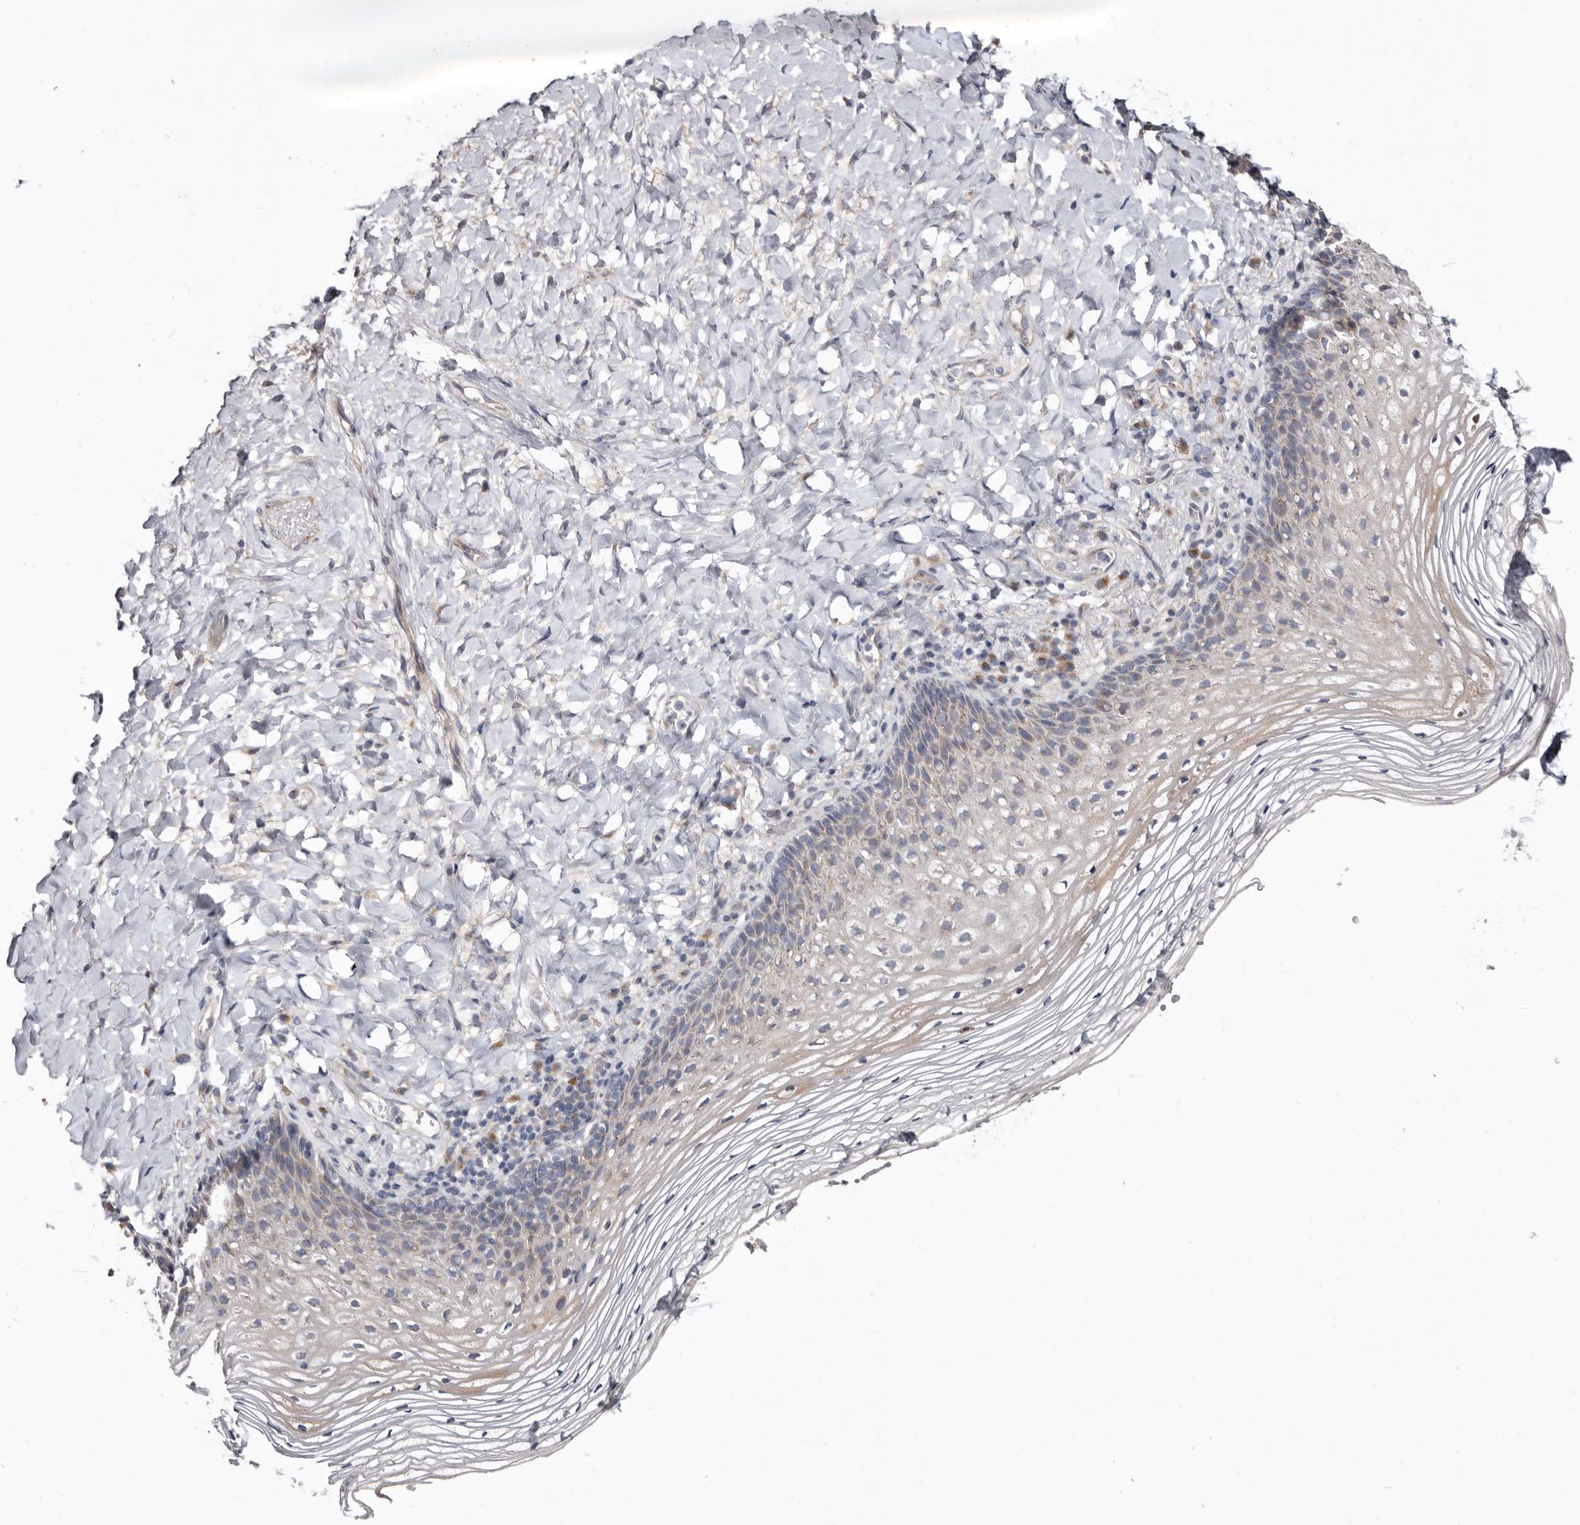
{"staining": {"intensity": "weak", "quantity": "<25%", "location": "cytoplasmic/membranous"}, "tissue": "vagina", "cell_type": "Squamous epithelial cells", "image_type": "normal", "snomed": [{"axis": "morphology", "description": "Normal tissue, NOS"}, {"axis": "topography", "description": "Vagina"}], "caption": "Immunohistochemistry (IHC) of benign vagina demonstrates no expression in squamous epithelial cells.", "gene": "ASIC5", "patient": {"sex": "female", "age": 60}}